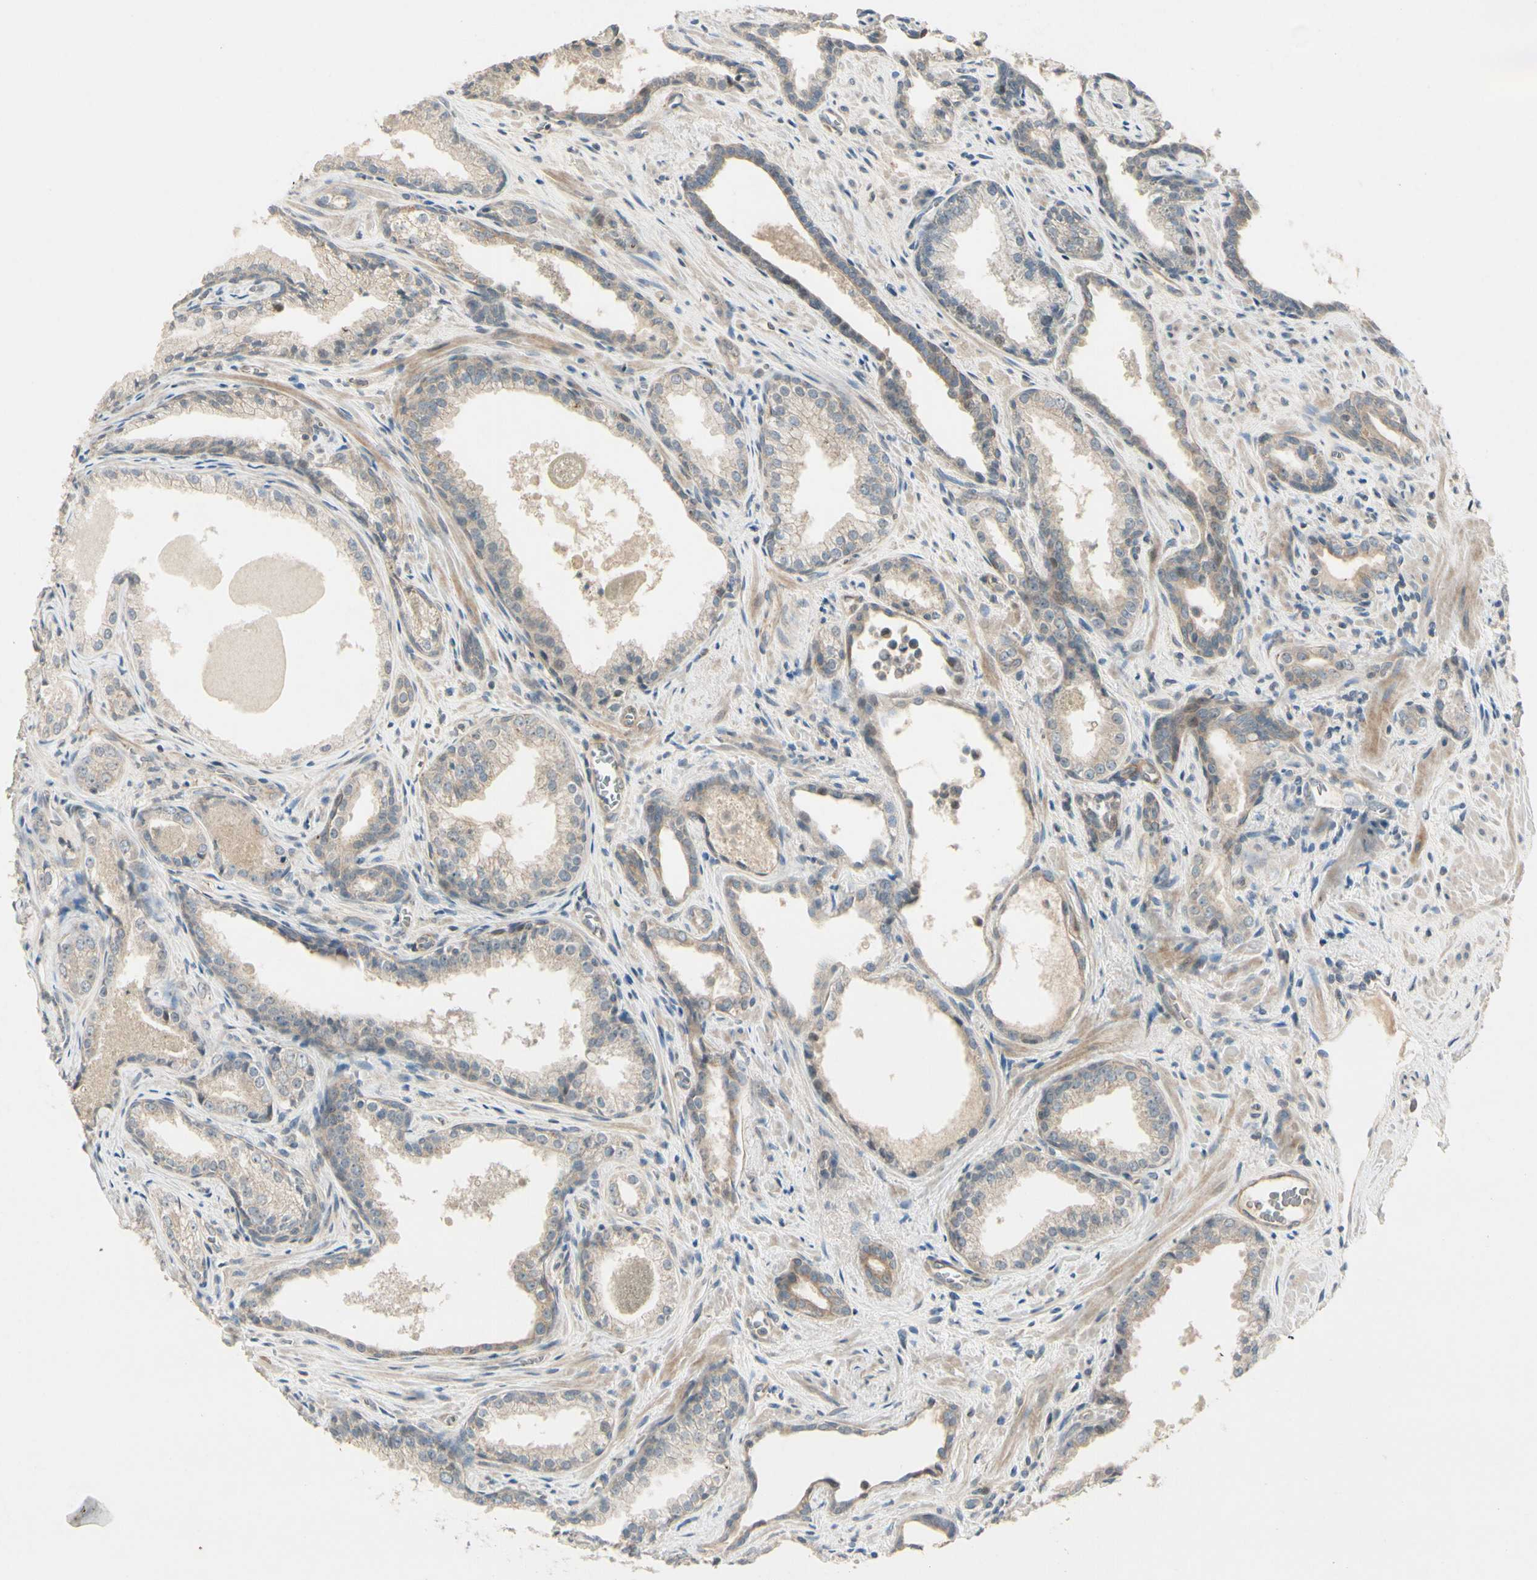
{"staining": {"intensity": "moderate", "quantity": "<25%", "location": "cytoplasmic/membranous"}, "tissue": "prostate cancer", "cell_type": "Tumor cells", "image_type": "cancer", "snomed": [{"axis": "morphology", "description": "Adenocarcinoma, Low grade"}, {"axis": "topography", "description": "Prostate"}], "caption": "Immunohistochemistry (IHC) of human prostate low-grade adenocarcinoma reveals low levels of moderate cytoplasmic/membranous positivity in approximately <25% of tumor cells.", "gene": "PPP3CB", "patient": {"sex": "male", "age": 60}}